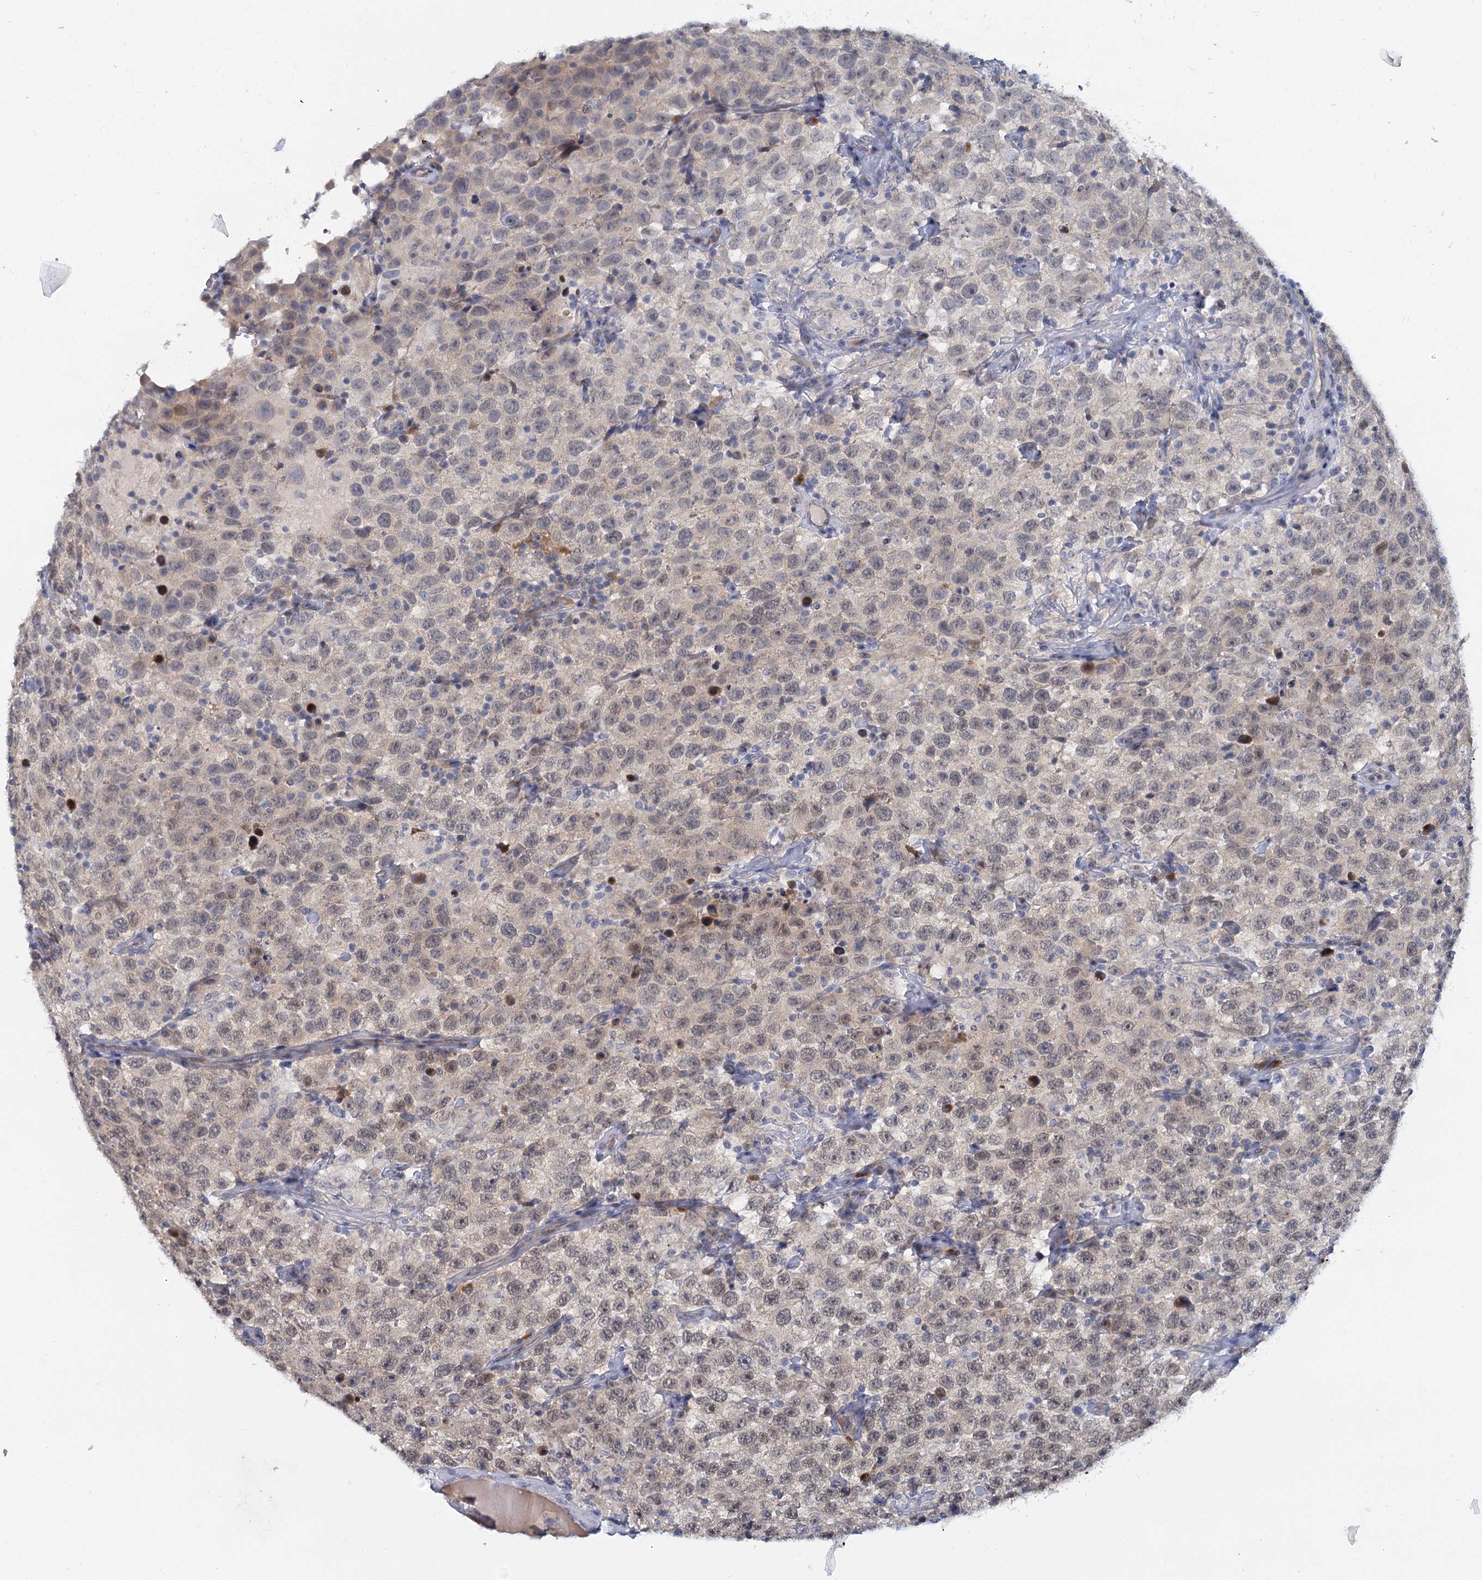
{"staining": {"intensity": "weak", "quantity": "25%-75%", "location": "nuclear"}, "tissue": "testis cancer", "cell_type": "Tumor cells", "image_type": "cancer", "snomed": [{"axis": "morphology", "description": "Seminoma, NOS"}, {"axis": "topography", "description": "Testis"}], "caption": "Protein staining of seminoma (testis) tissue displays weak nuclear expression in approximately 25%-75% of tumor cells.", "gene": "ACRBP", "patient": {"sex": "male", "age": 41}}